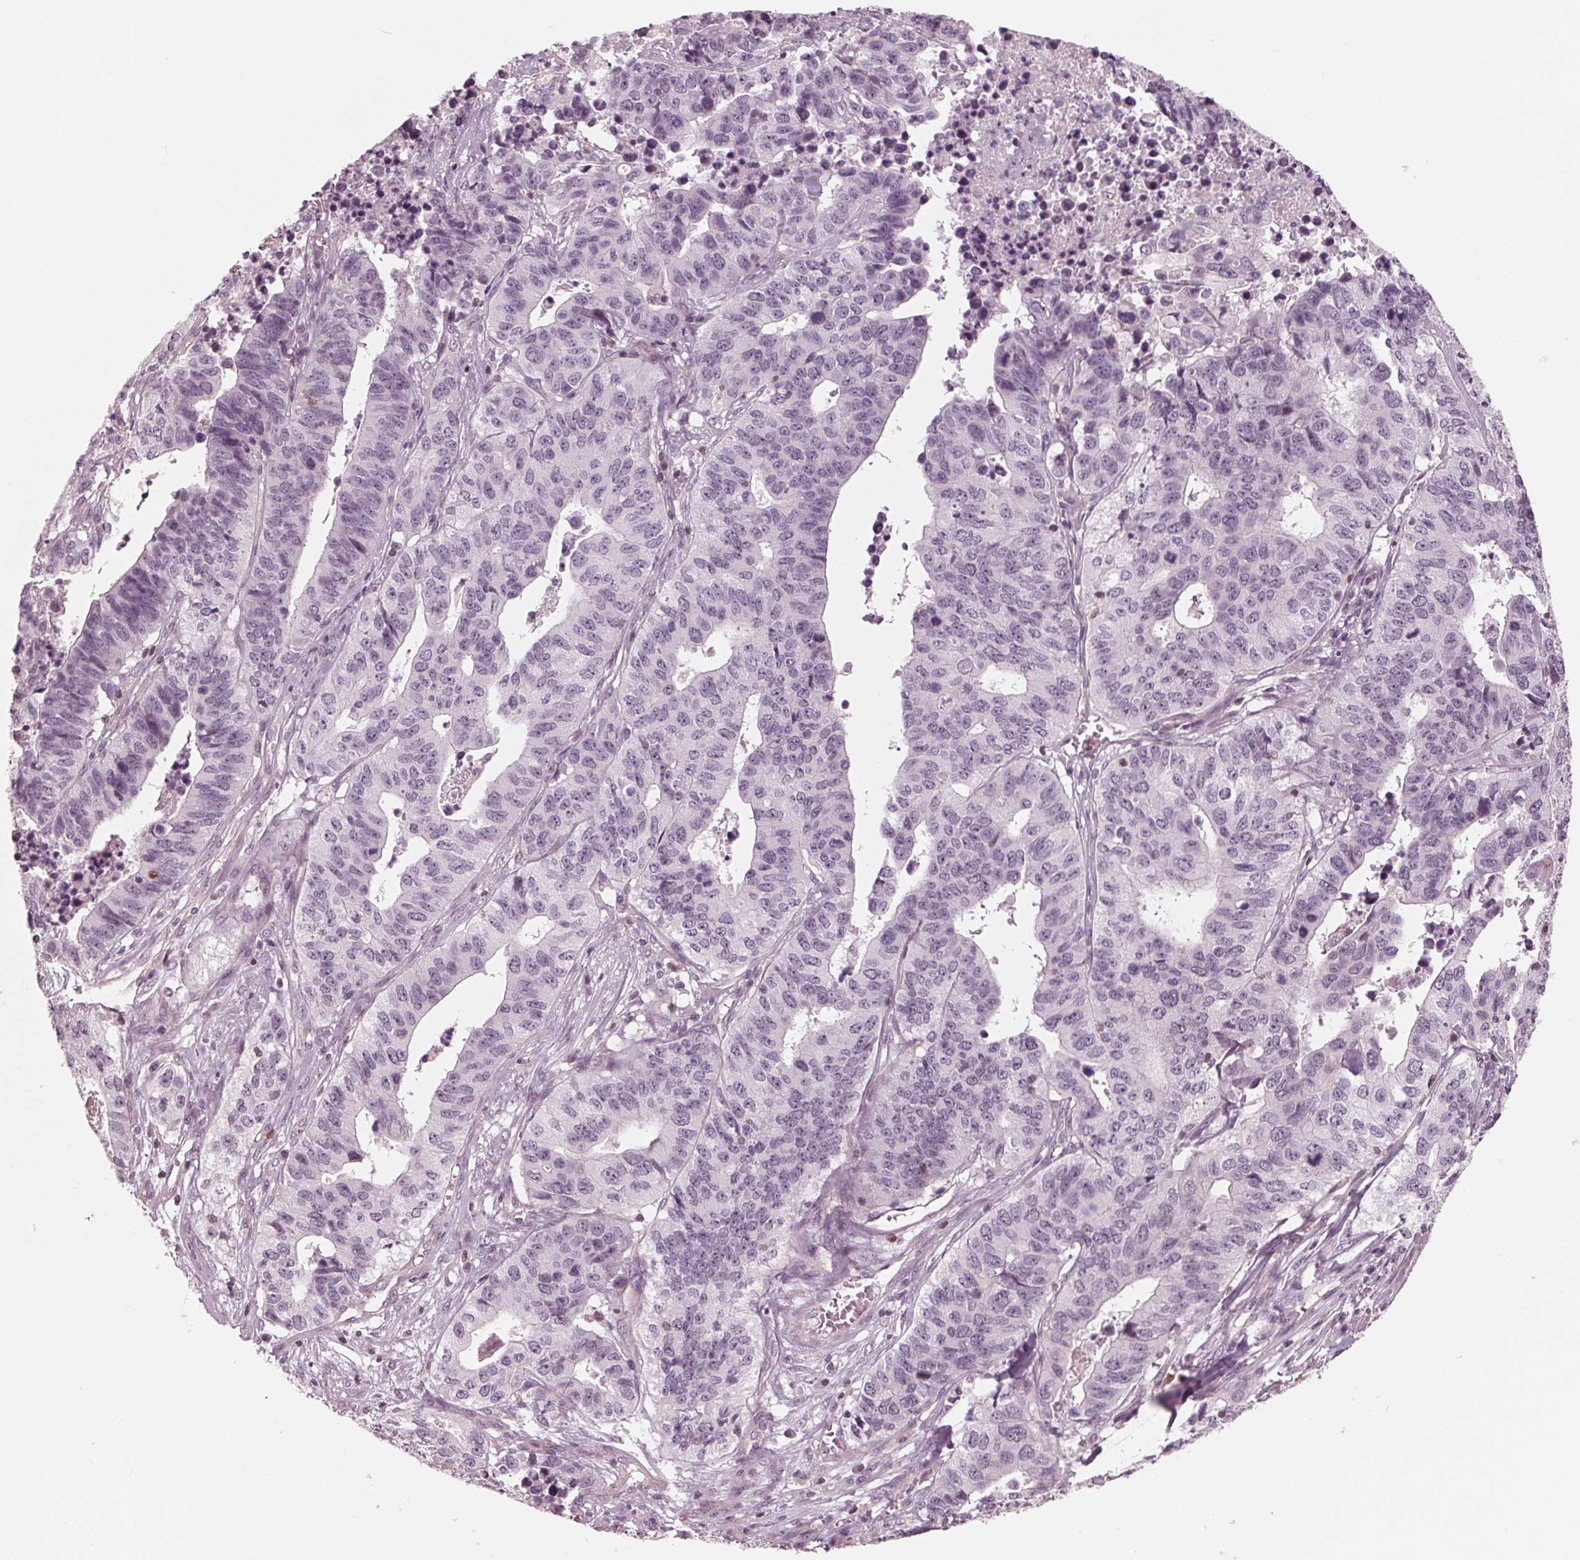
{"staining": {"intensity": "negative", "quantity": "none", "location": "none"}, "tissue": "stomach cancer", "cell_type": "Tumor cells", "image_type": "cancer", "snomed": [{"axis": "morphology", "description": "Adenocarcinoma, NOS"}, {"axis": "topography", "description": "Stomach, upper"}], "caption": "Image shows no significant protein staining in tumor cells of stomach cancer.", "gene": "ING3", "patient": {"sex": "female", "age": 67}}